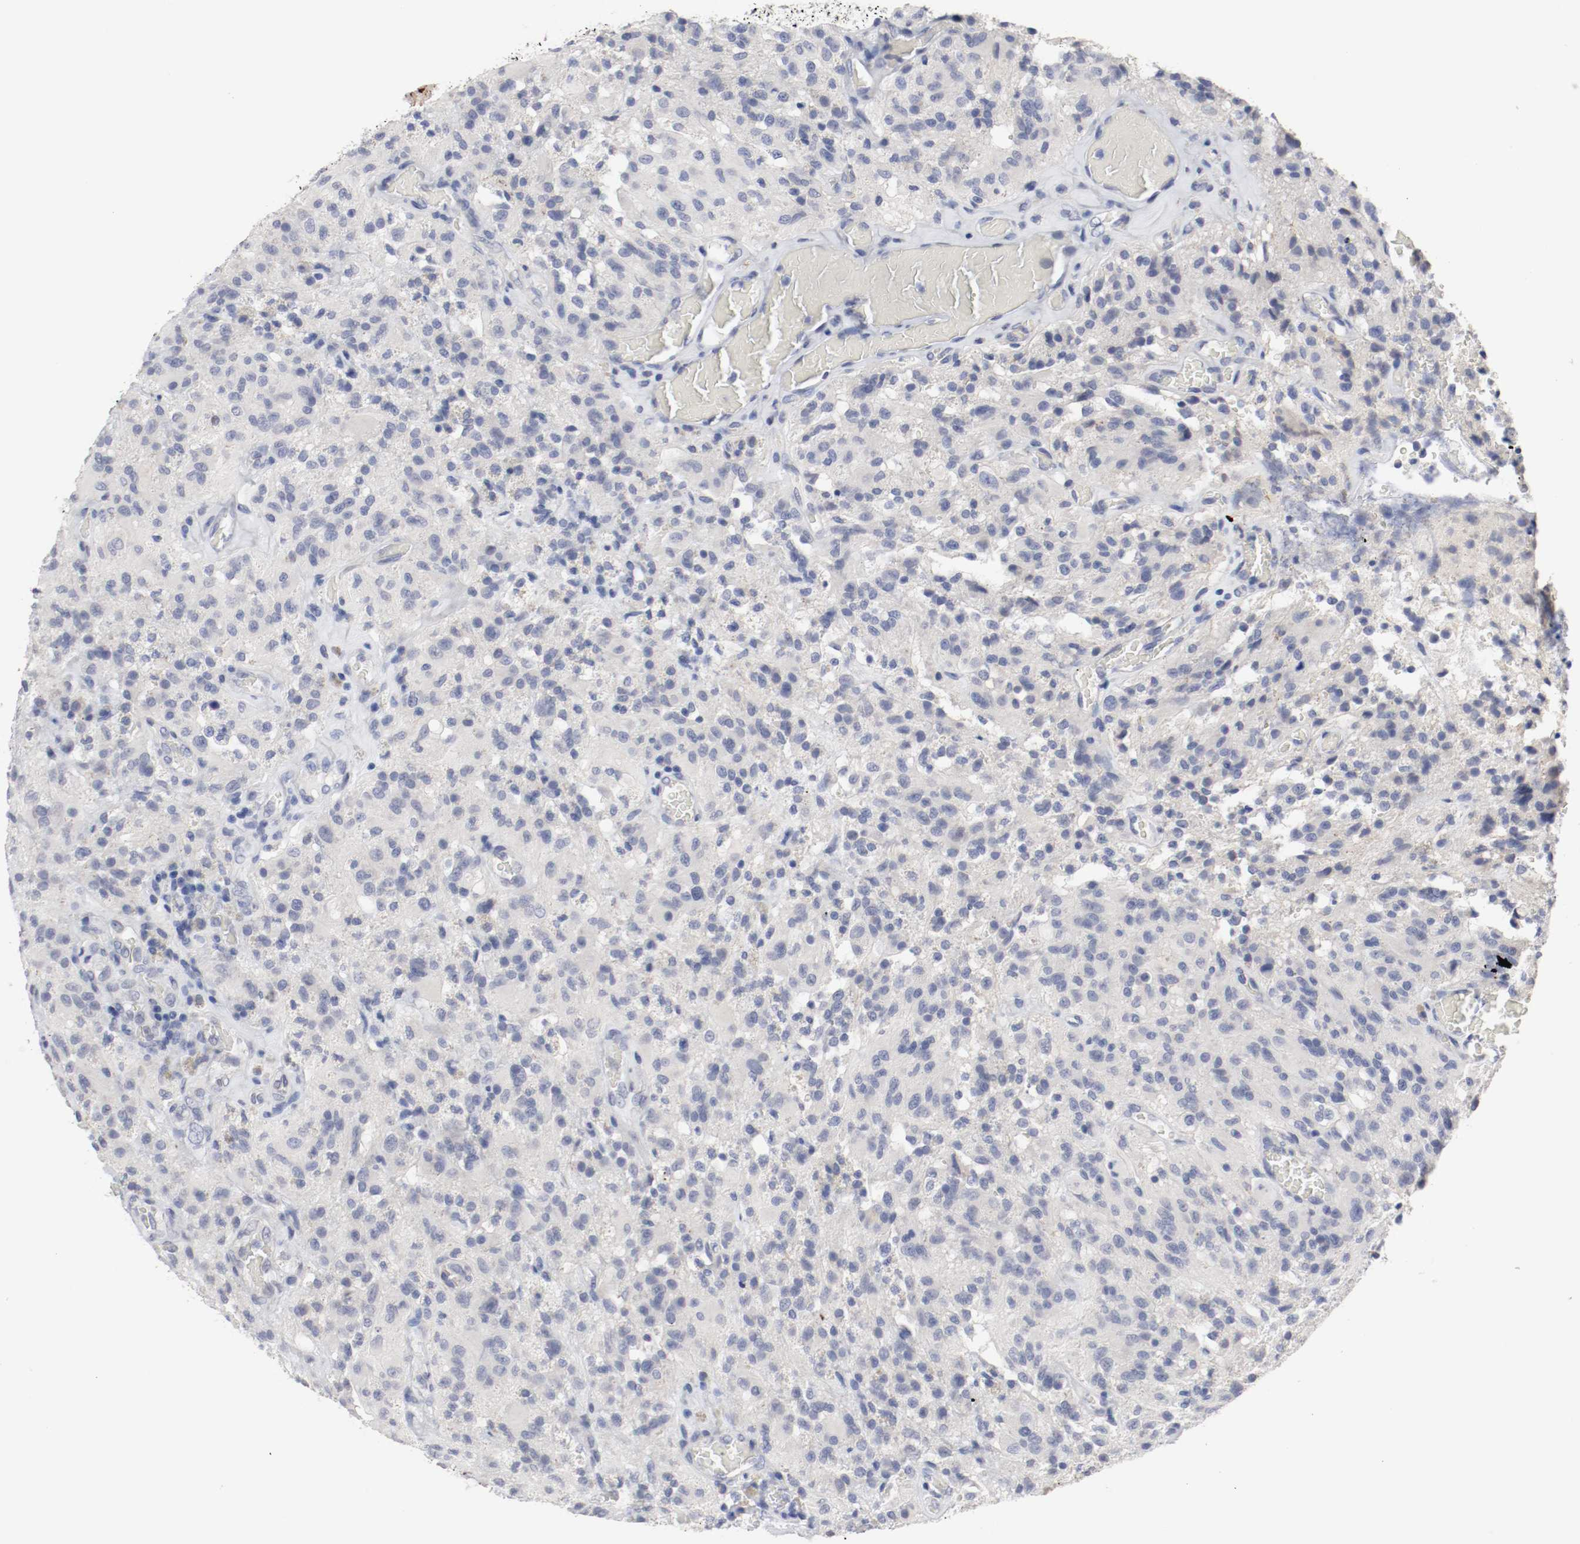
{"staining": {"intensity": "negative", "quantity": "none", "location": "none"}, "tissue": "glioma", "cell_type": "Tumor cells", "image_type": "cancer", "snomed": [{"axis": "morphology", "description": "Normal tissue, NOS"}, {"axis": "morphology", "description": "Glioma, malignant, High grade"}, {"axis": "topography", "description": "Cerebral cortex"}], "caption": "Immunohistochemistry (IHC) micrograph of neoplastic tissue: malignant high-grade glioma stained with DAB (3,3'-diaminobenzidine) exhibits no significant protein staining in tumor cells. The staining was performed using DAB to visualize the protein expression in brown, while the nuclei were stained in blue with hematoxylin (Magnification: 20x).", "gene": "KIT", "patient": {"sex": "male", "age": 56}}